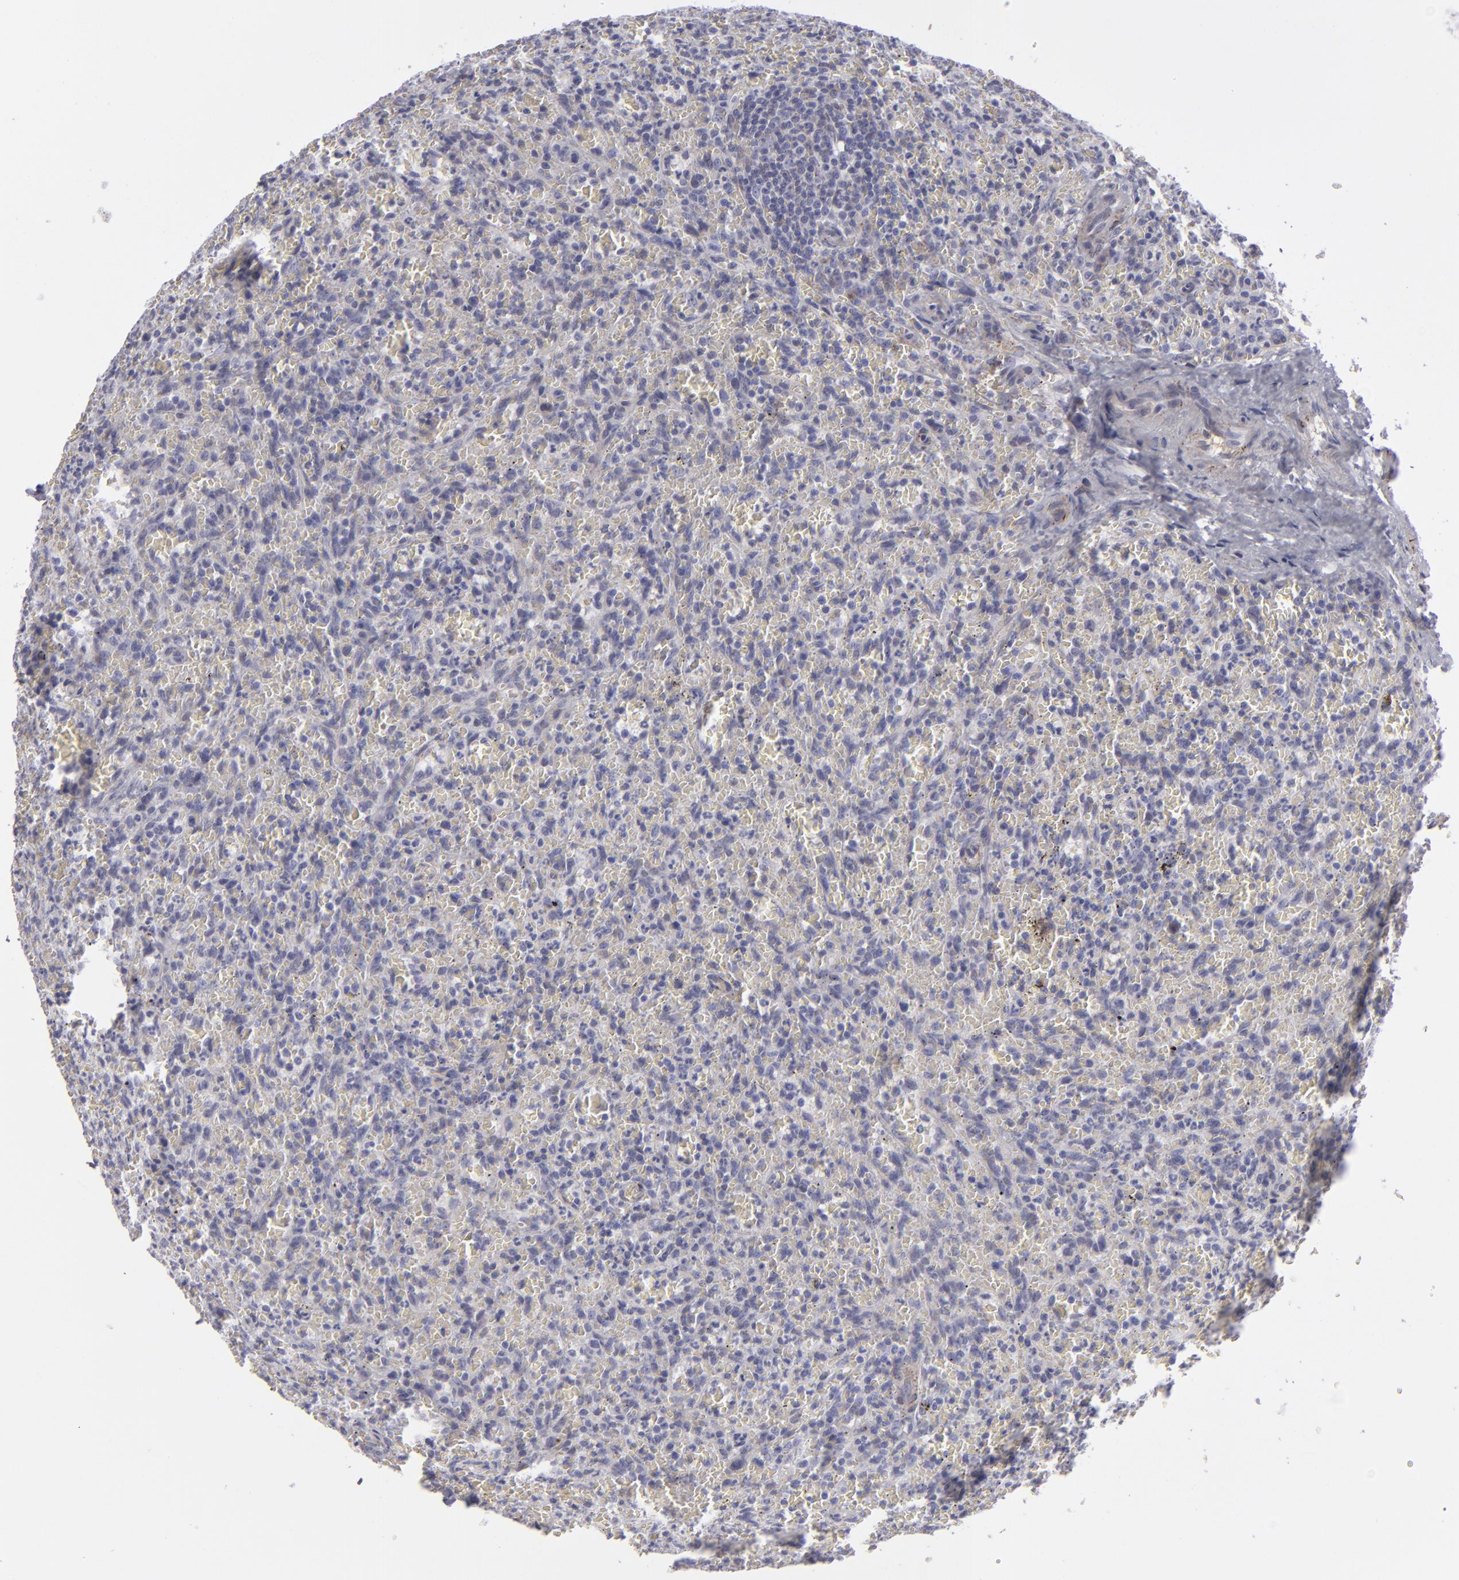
{"staining": {"intensity": "negative", "quantity": "none", "location": "none"}, "tissue": "lymphoma", "cell_type": "Tumor cells", "image_type": "cancer", "snomed": [{"axis": "morphology", "description": "Malignant lymphoma, non-Hodgkin's type, Low grade"}, {"axis": "topography", "description": "Spleen"}], "caption": "The IHC photomicrograph has no significant positivity in tumor cells of lymphoma tissue.", "gene": "ALCAM", "patient": {"sex": "female", "age": 64}}